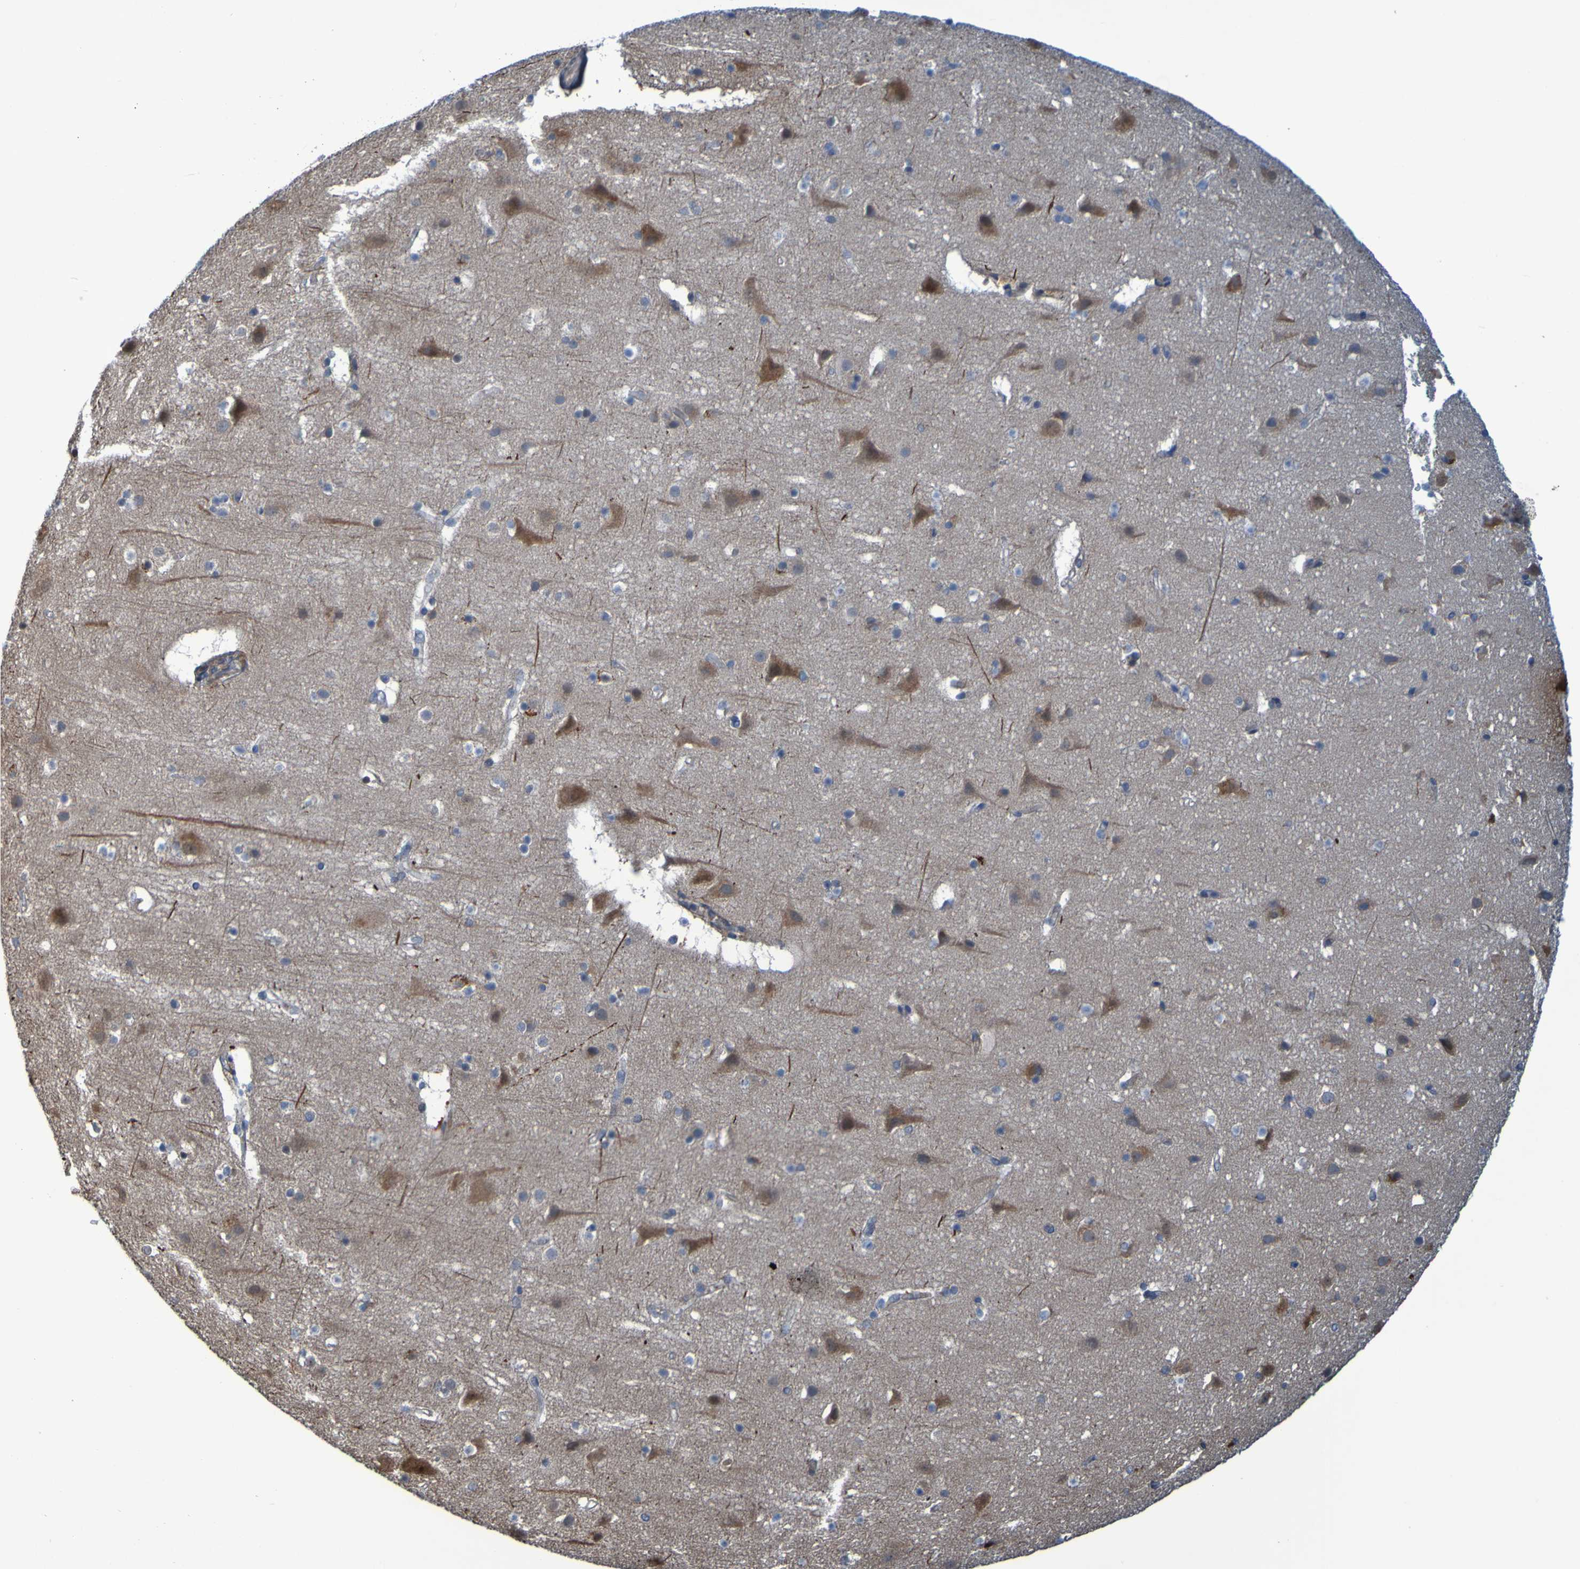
{"staining": {"intensity": "weak", "quantity": "25%-75%", "location": "cytoplasmic/membranous"}, "tissue": "cerebral cortex", "cell_type": "Endothelial cells", "image_type": "normal", "snomed": [{"axis": "morphology", "description": "Normal tissue, NOS"}, {"axis": "topography", "description": "Cerebral cortex"}], "caption": "The micrograph demonstrates a brown stain indicating the presence of a protein in the cytoplasmic/membranous of endothelial cells in cerebral cortex. The staining was performed using DAB, with brown indicating positive protein expression. Nuclei are stained blue with hematoxylin.", "gene": "NPRL3", "patient": {"sex": "male", "age": 45}}